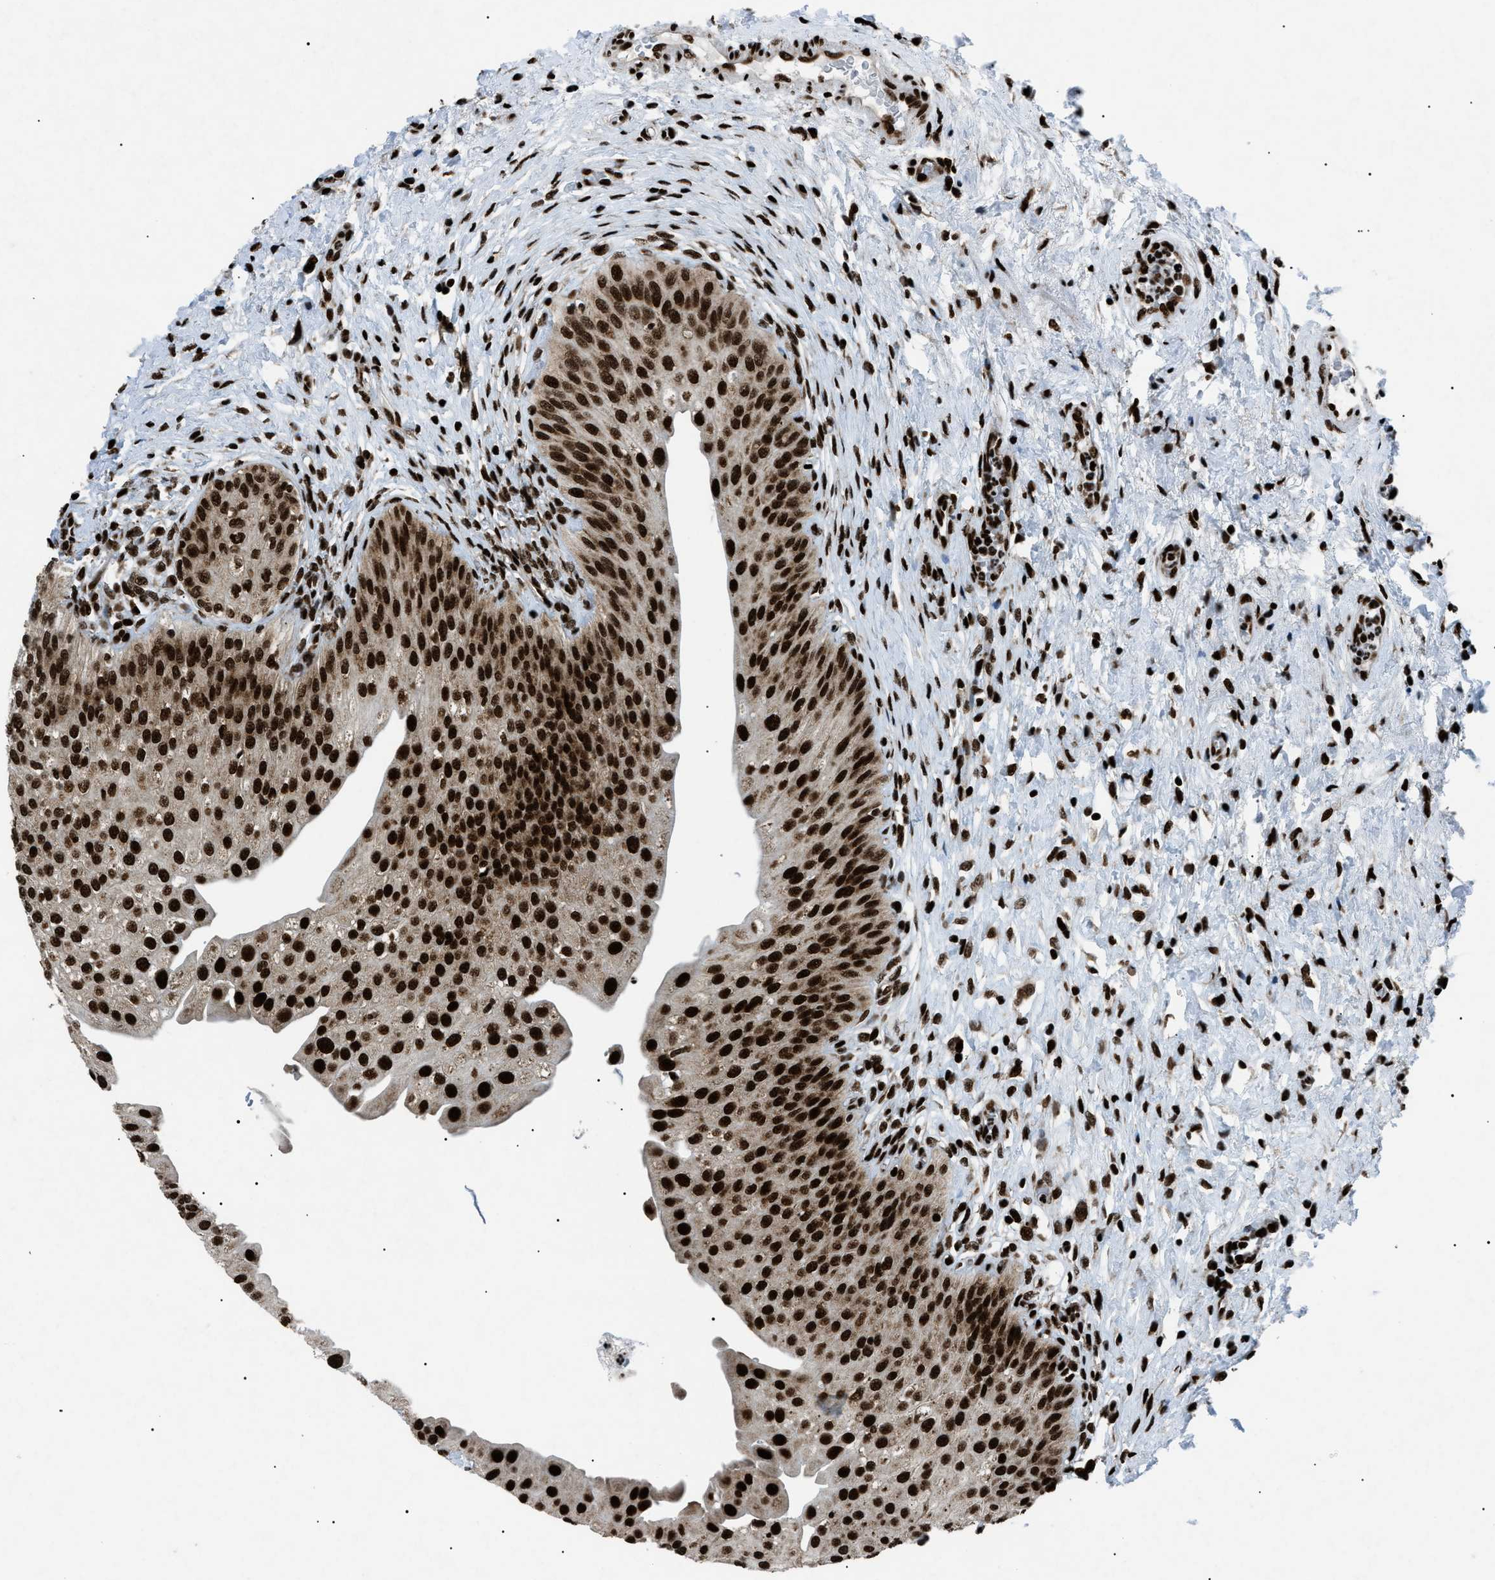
{"staining": {"intensity": "strong", "quantity": ">75%", "location": "cytoplasmic/membranous,nuclear"}, "tissue": "urinary bladder", "cell_type": "Urothelial cells", "image_type": "normal", "snomed": [{"axis": "morphology", "description": "Normal tissue, NOS"}, {"axis": "topography", "description": "Urinary bladder"}], "caption": "Immunohistochemical staining of benign human urinary bladder reveals strong cytoplasmic/membranous,nuclear protein positivity in approximately >75% of urothelial cells. The staining is performed using DAB brown chromogen to label protein expression. The nuclei are counter-stained blue using hematoxylin.", "gene": "HNRNPK", "patient": {"sex": "male", "age": 46}}